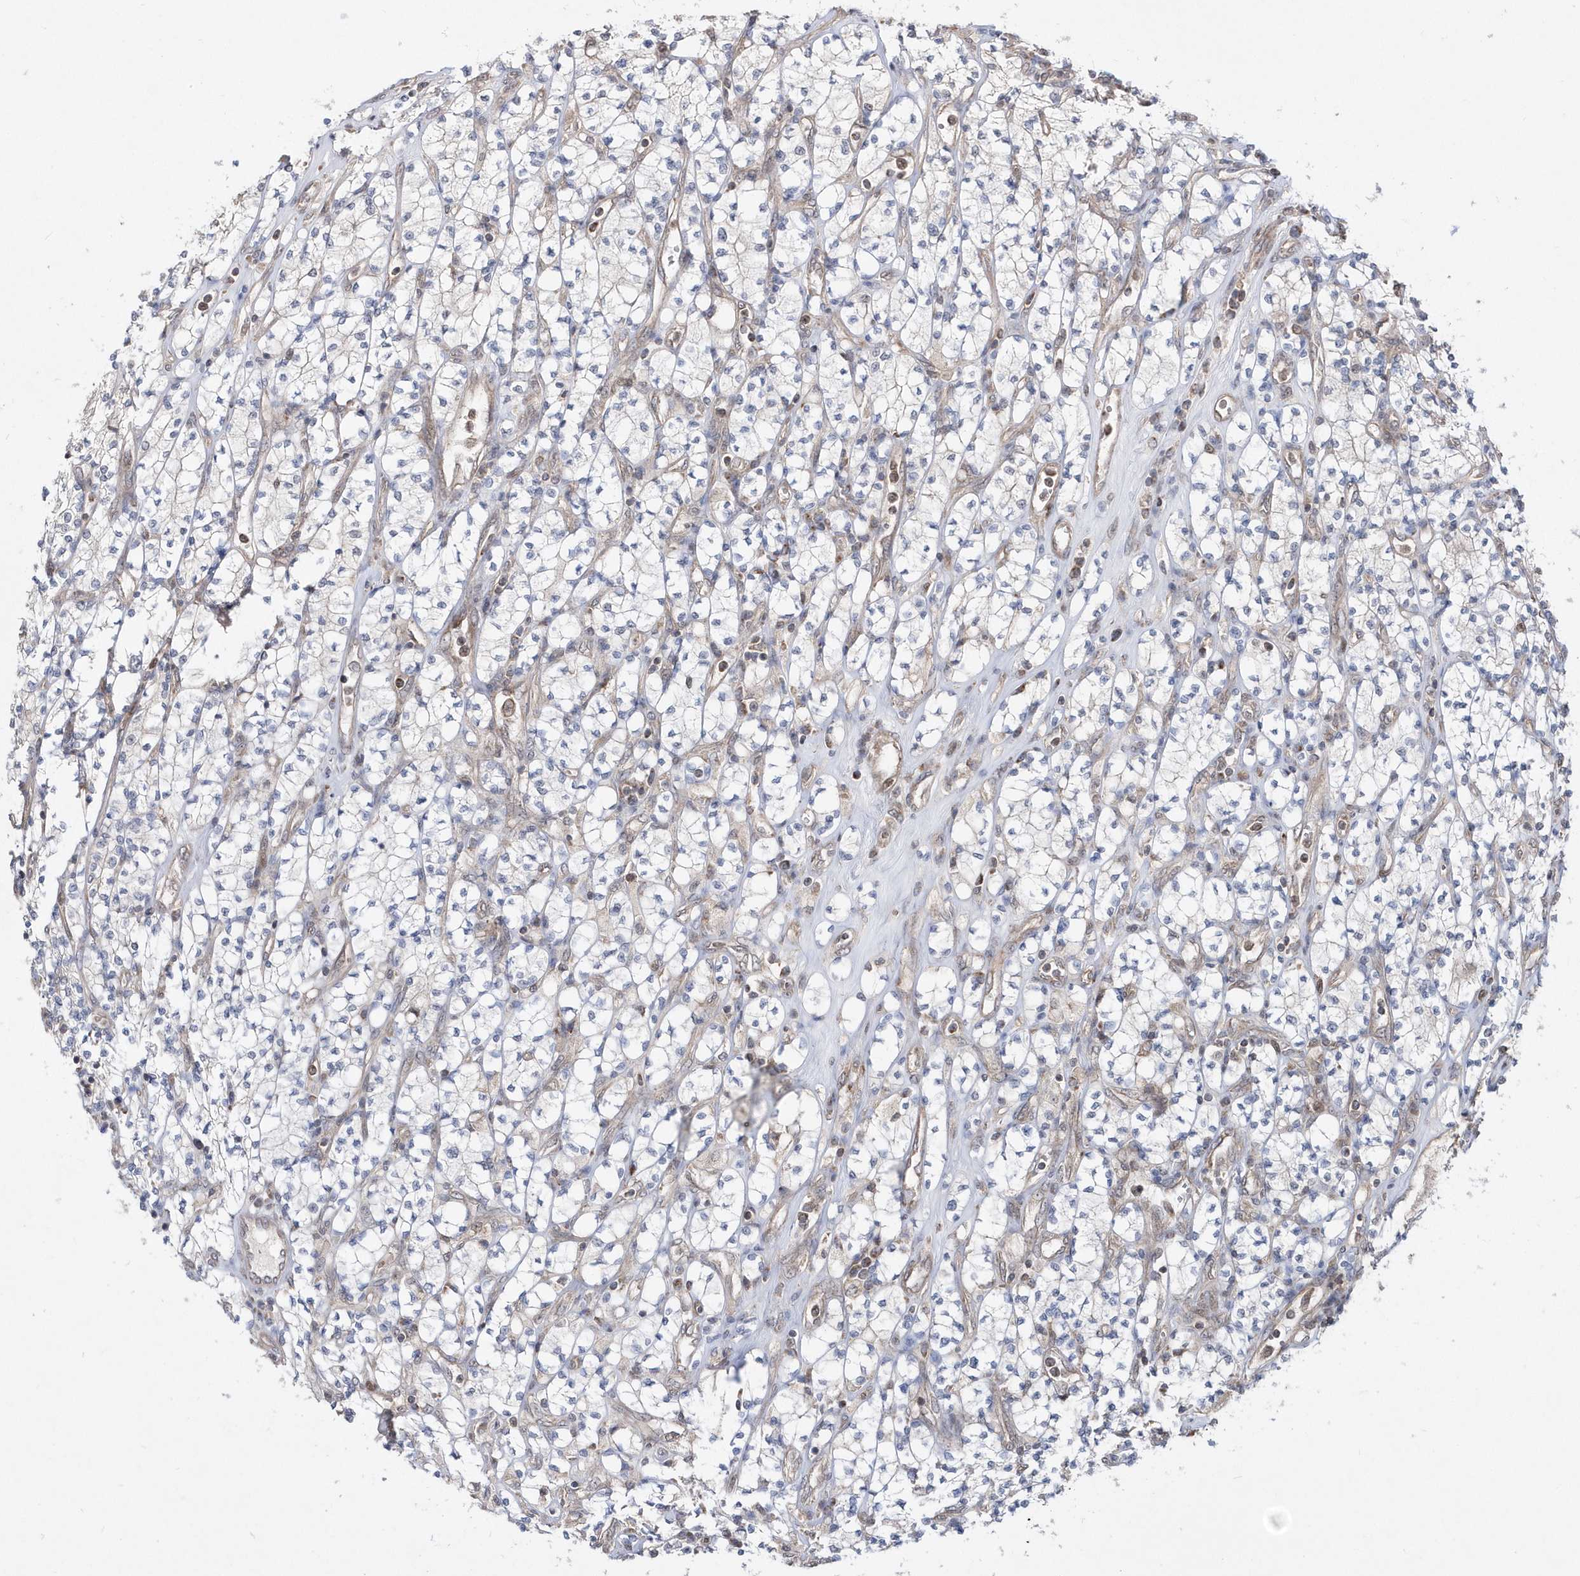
{"staining": {"intensity": "negative", "quantity": "none", "location": "none"}, "tissue": "renal cancer", "cell_type": "Tumor cells", "image_type": "cancer", "snomed": [{"axis": "morphology", "description": "Adenocarcinoma, NOS"}, {"axis": "topography", "description": "Kidney"}], "caption": "Tumor cells are negative for brown protein staining in renal cancer (adenocarcinoma). (DAB immunohistochemistry (IHC) visualized using brightfield microscopy, high magnification).", "gene": "DALRD3", "patient": {"sex": "male", "age": 77}}